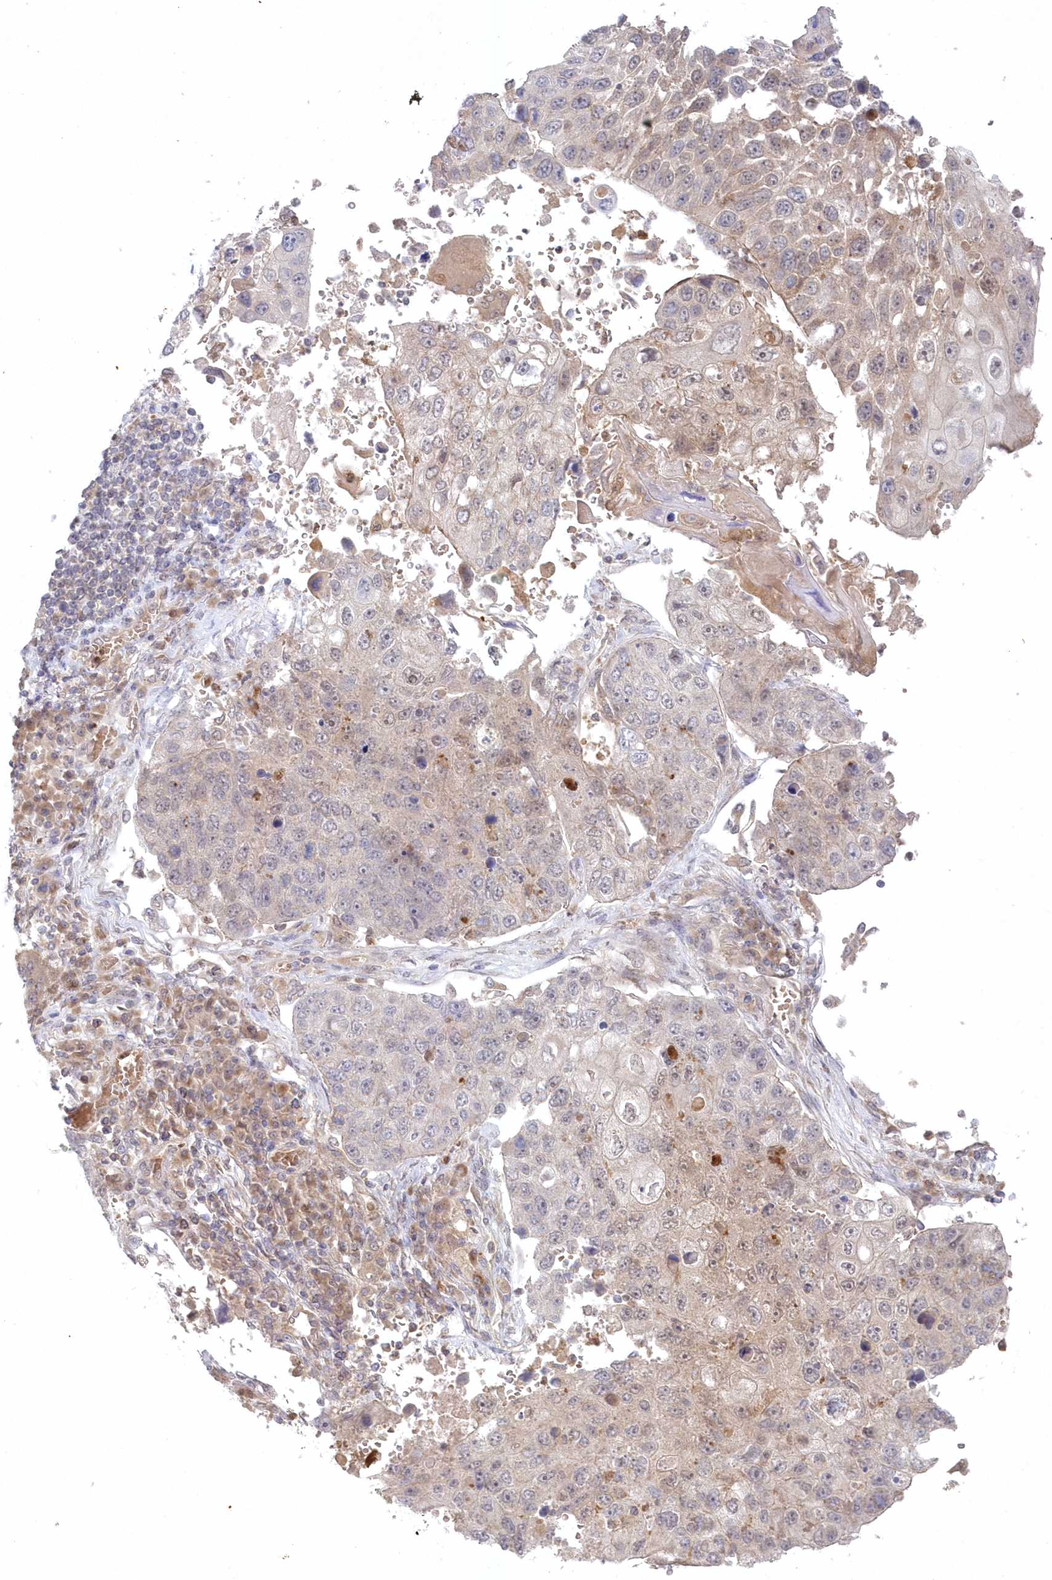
{"staining": {"intensity": "moderate", "quantity": "<25%", "location": "cytoplasmic/membranous"}, "tissue": "lung cancer", "cell_type": "Tumor cells", "image_type": "cancer", "snomed": [{"axis": "morphology", "description": "Squamous cell carcinoma, NOS"}, {"axis": "topography", "description": "Lung"}], "caption": "Protein staining by IHC displays moderate cytoplasmic/membranous staining in approximately <25% of tumor cells in squamous cell carcinoma (lung). (Brightfield microscopy of DAB IHC at high magnification).", "gene": "GBE1", "patient": {"sex": "male", "age": 61}}